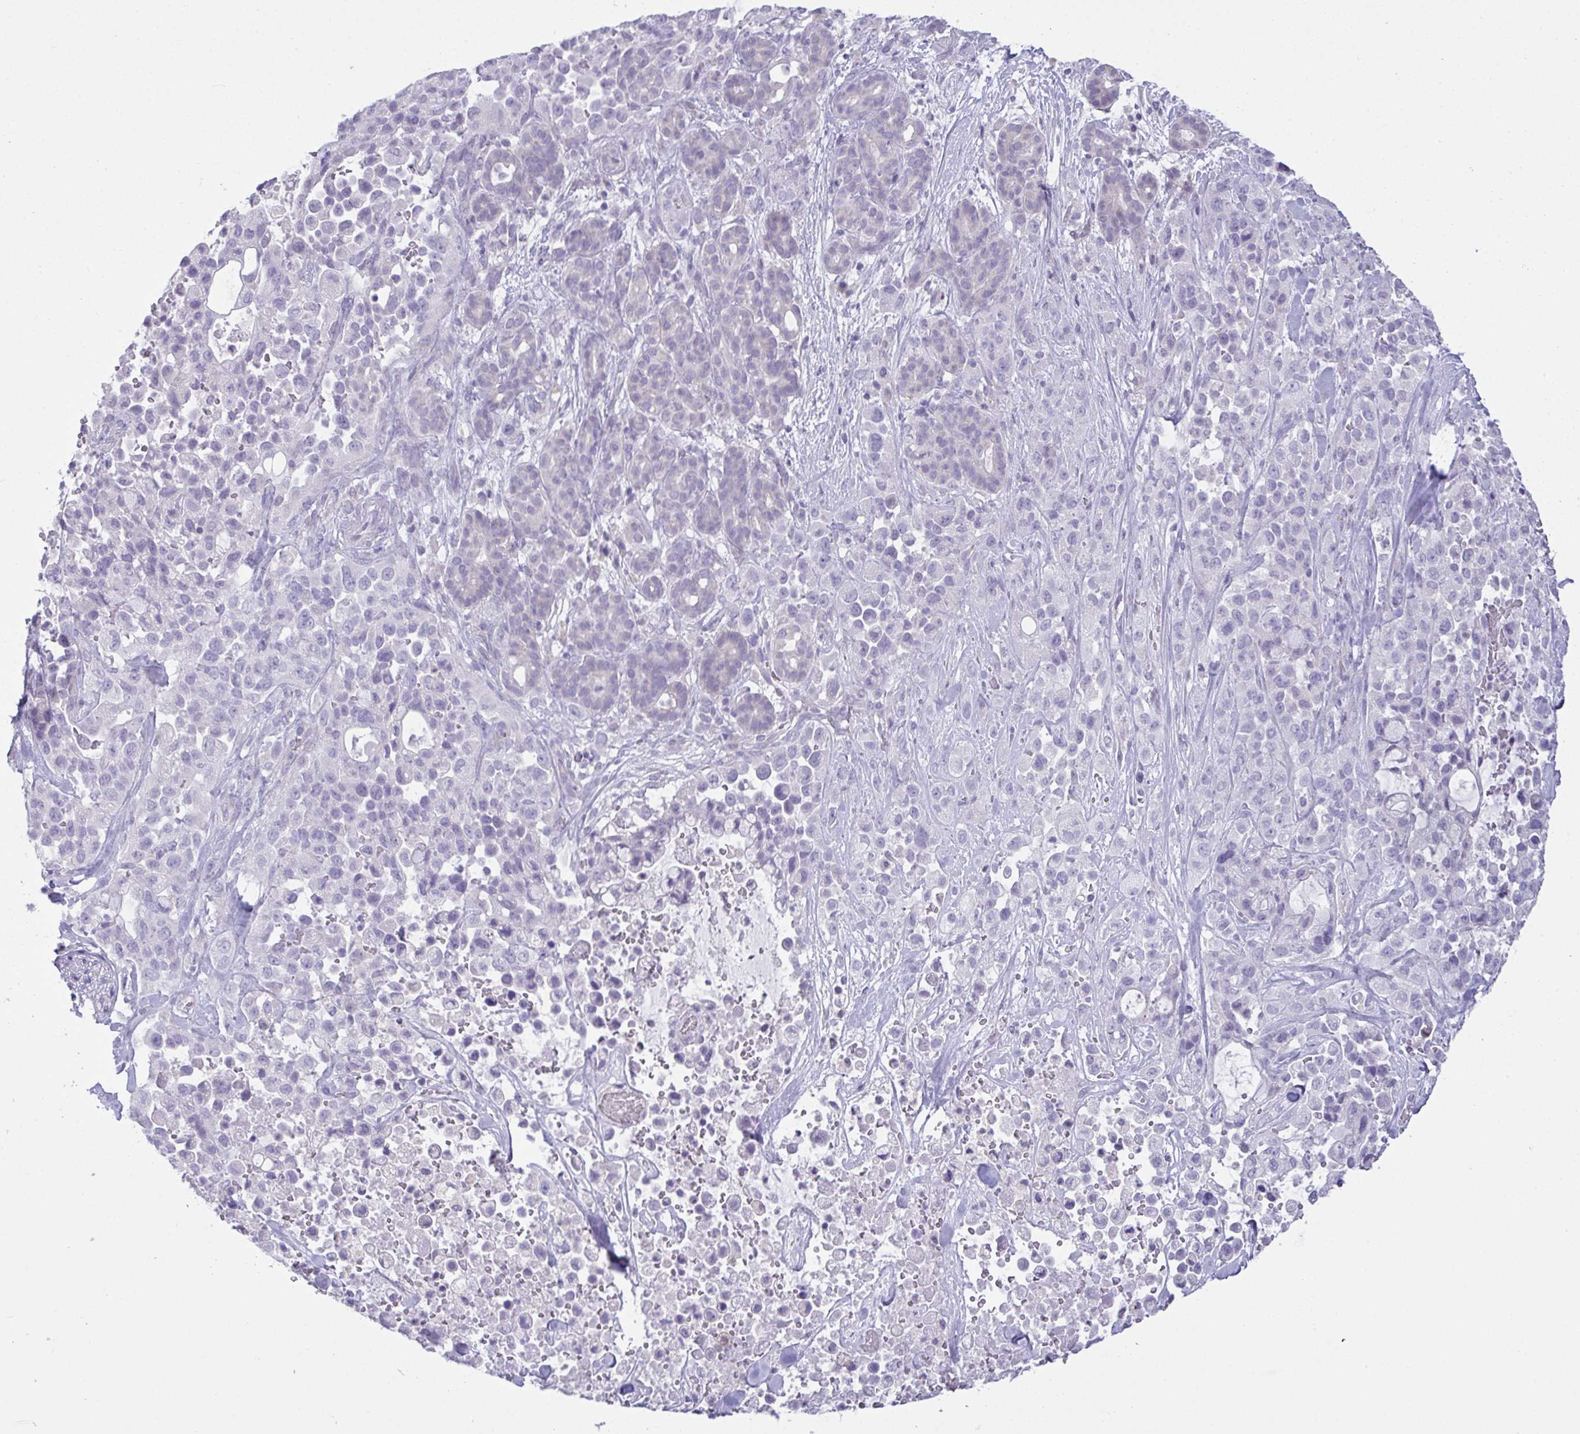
{"staining": {"intensity": "negative", "quantity": "none", "location": "none"}, "tissue": "pancreatic cancer", "cell_type": "Tumor cells", "image_type": "cancer", "snomed": [{"axis": "morphology", "description": "Adenocarcinoma, NOS"}, {"axis": "topography", "description": "Pancreas"}], "caption": "Tumor cells are negative for brown protein staining in adenocarcinoma (pancreatic). (Immunohistochemistry, brightfield microscopy, high magnification).", "gene": "C4orf33", "patient": {"sex": "male", "age": 44}}